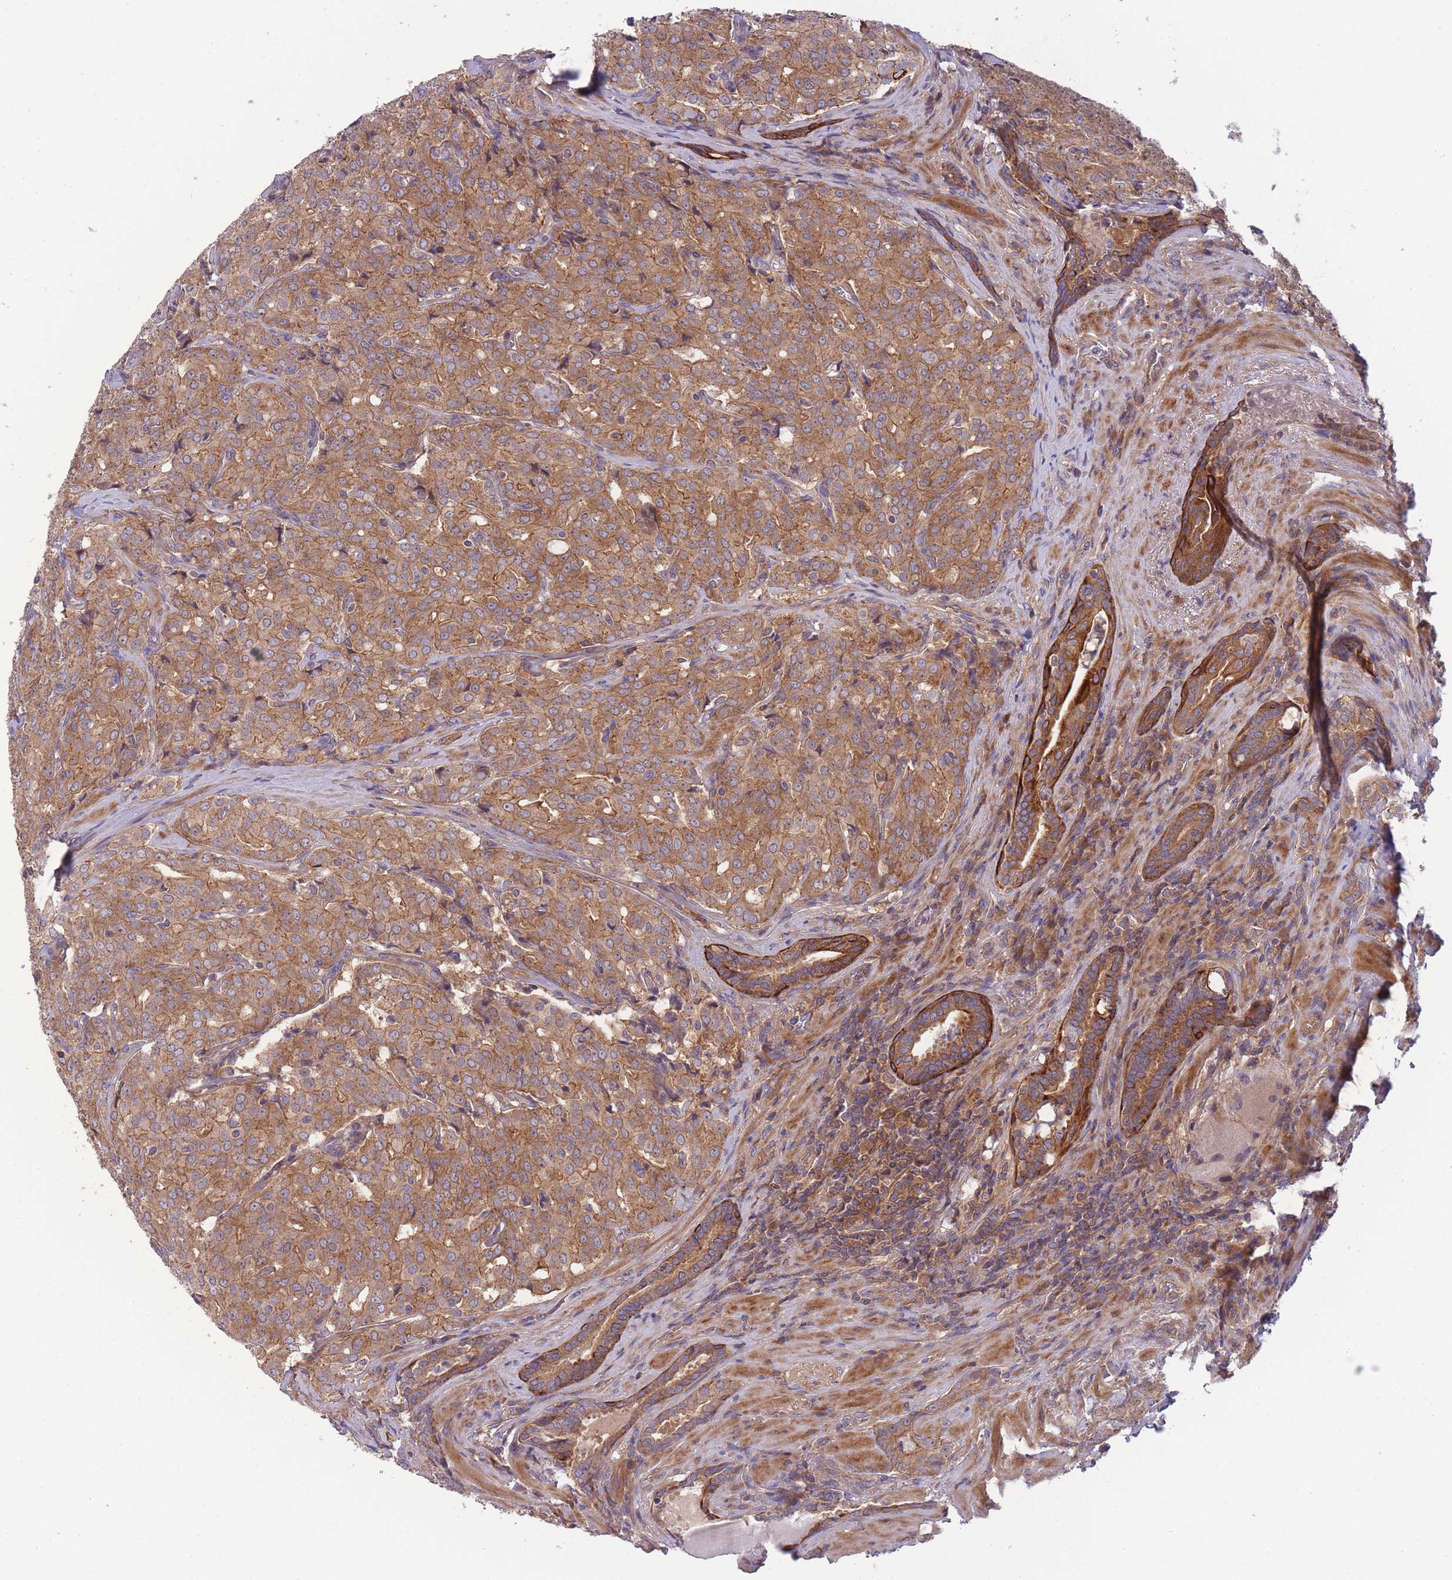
{"staining": {"intensity": "moderate", "quantity": ">75%", "location": "cytoplasmic/membranous"}, "tissue": "prostate cancer", "cell_type": "Tumor cells", "image_type": "cancer", "snomed": [{"axis": "morphology", "description": "Adenocarcinoma, High grade"}, {"axis": "topography", "description": "Prostate"}], "caption": "Adenocarcinoma (high-grade) (prostate) tissue shows moderate cytoplasmic/membranous staining in about >75% of tumor cells, visualized by immunohistochemistry.", "gene": "PFDN6", "patient": {"sex": "male", "age": 68}}